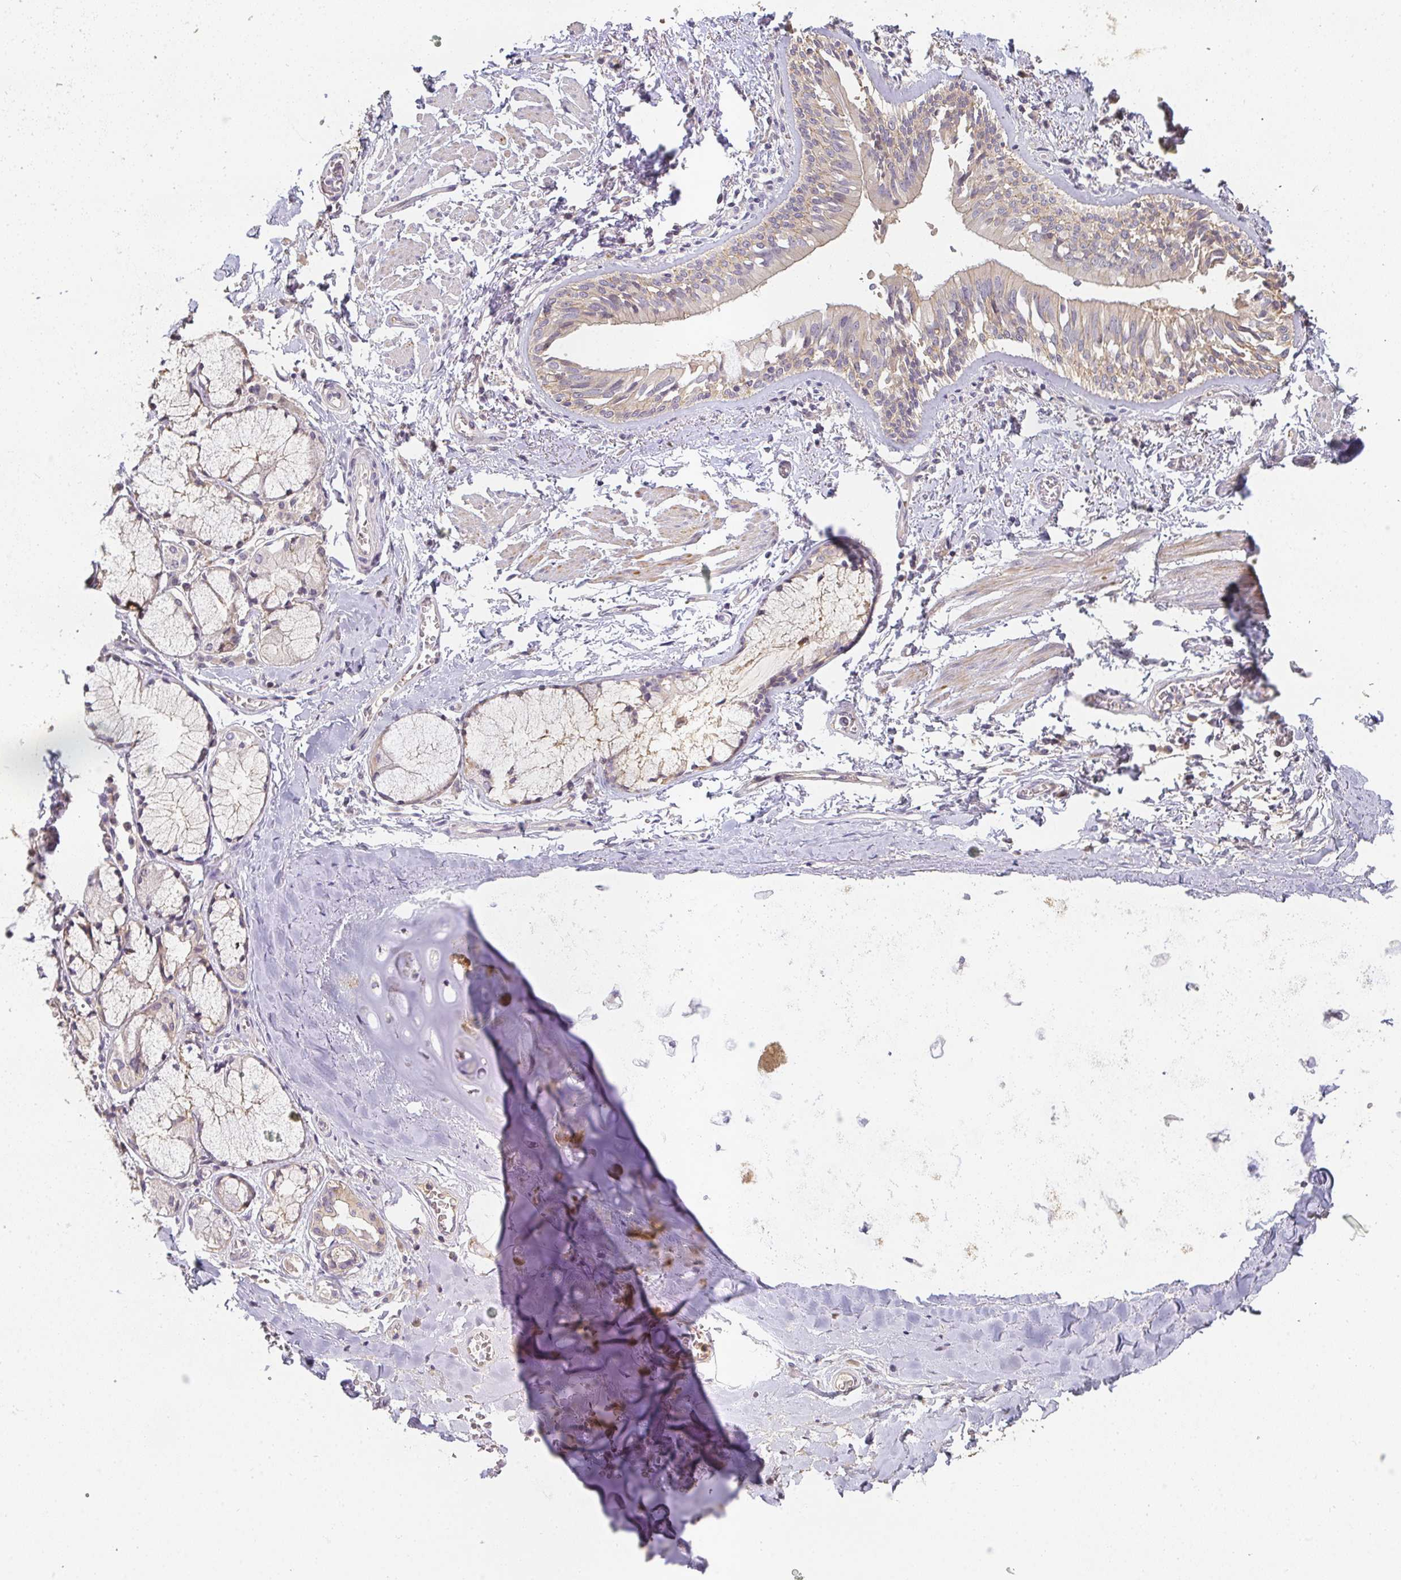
{"staining": {"intensity": "moderate", "quantity": "25%-75%", "location": "cytoplasmic/membranous"}, "tissue": "adipose tissue", "cell_type": "Adipocytes", "image_type": "normal", "snomed": [{"axis": "morphology", "description": "Normal tissue, NOS"}, {"axis": "morphology", "description": "Degeneration, NOS"}, {"axis": "topography", "description": "Cartilage tissue"}, {"axis": "topography", "description": "Lung"}], "caption": "Adipose tissue stained with a brown dye demonstrates moderate cytoplasmic/membranous positive positivity in about 25%-75% of adipocytes.", "gene": "SLC35B3", "patient": {"sex": "female", "age": 61}}